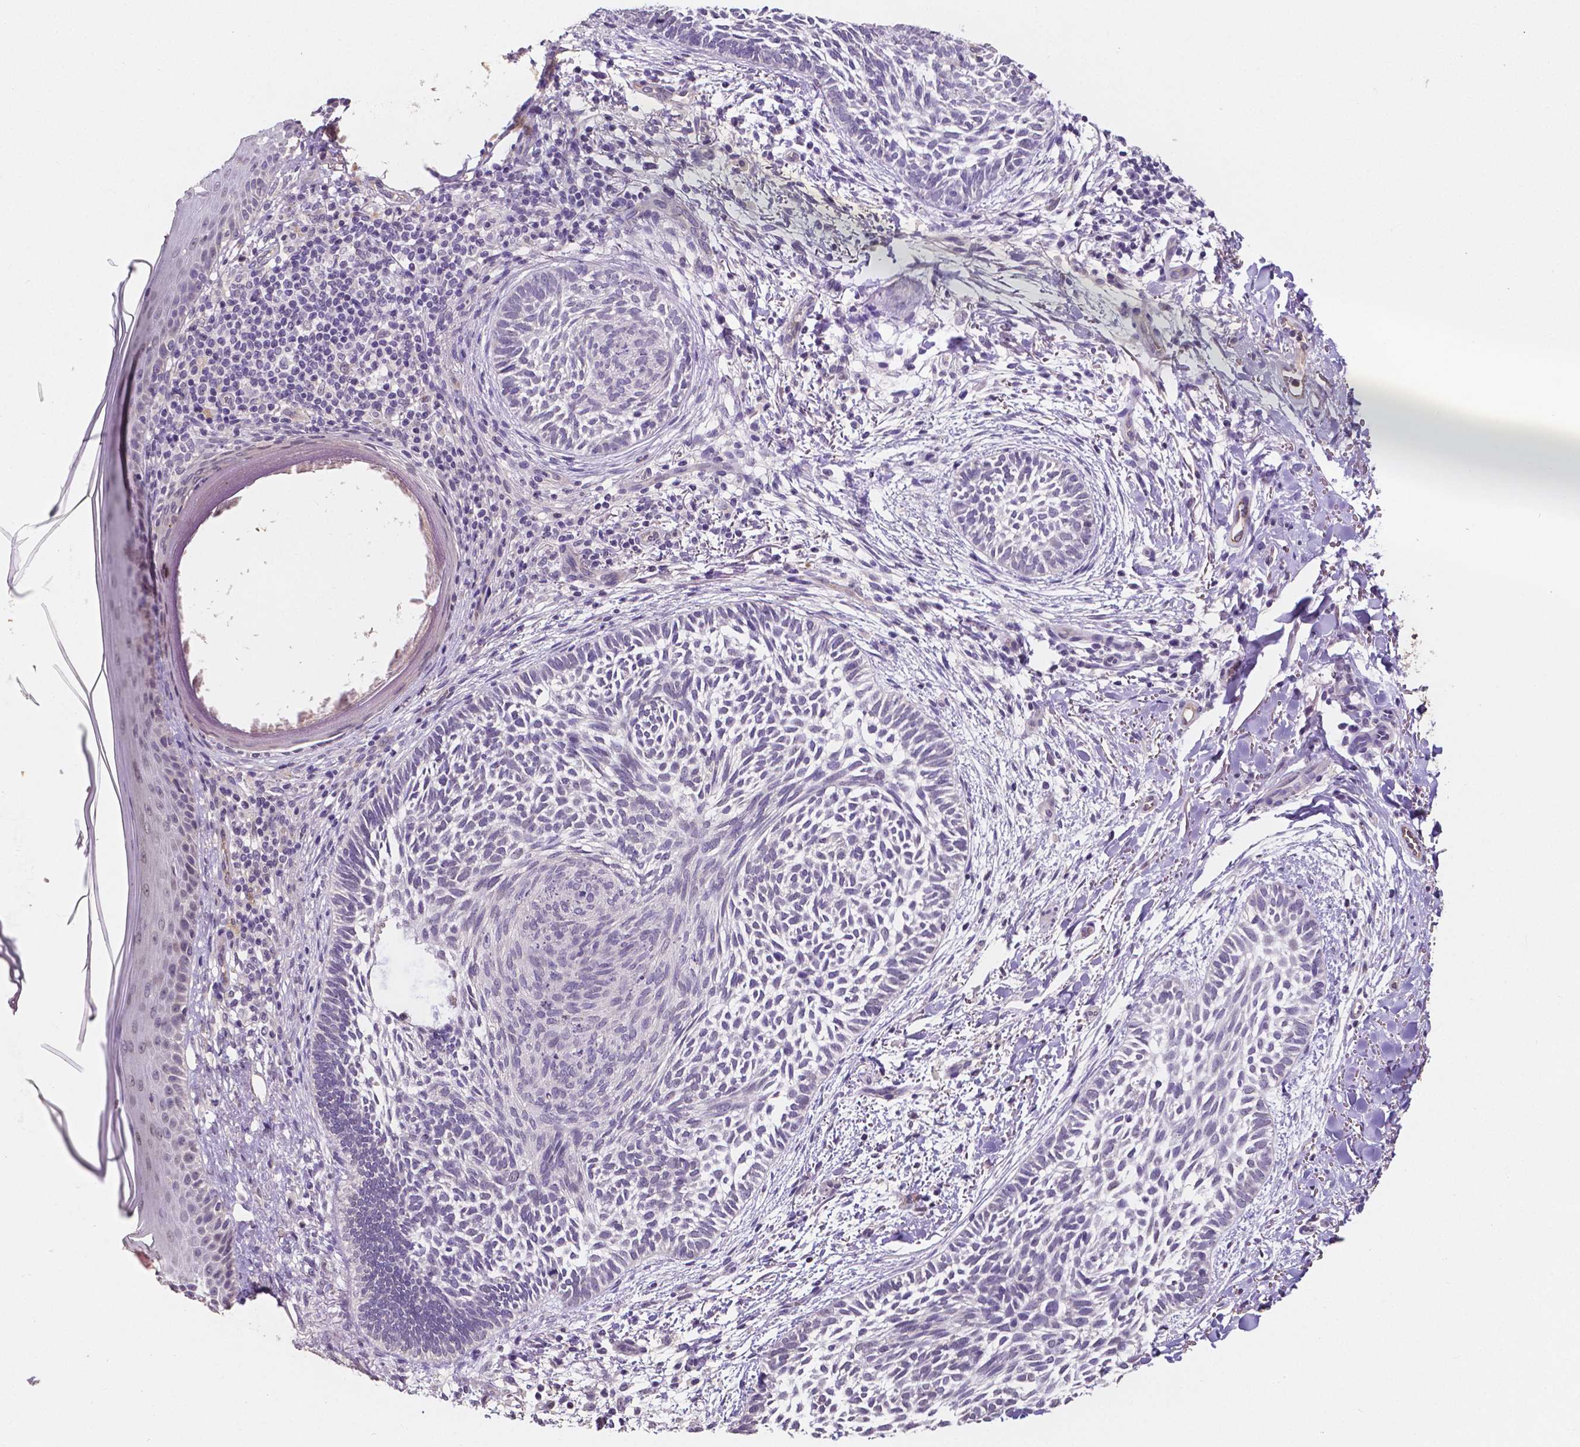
{"staining": {"intensity": "negative", "quantity": "none", "location": "none"}, "tissue": "skin cancer", "cell_type": "Tumor cells", "image_type": "cancer", "snomed": [{"axis": "morphology", "description": "Normal tissue, NOS"}, {"axis": "morphology", "description": "Basal cell carcinoma"}, {"axis": "topography", "description": "Skin"}], "caption": "Immunohistochemistry histopathology image of human basal cell carcinoma (skin) stained for a protein (brown), which exhibits no positivity in tumor cells.", "gene": "ELAVL2", "patient": {"sex": "male", "age": 46}}